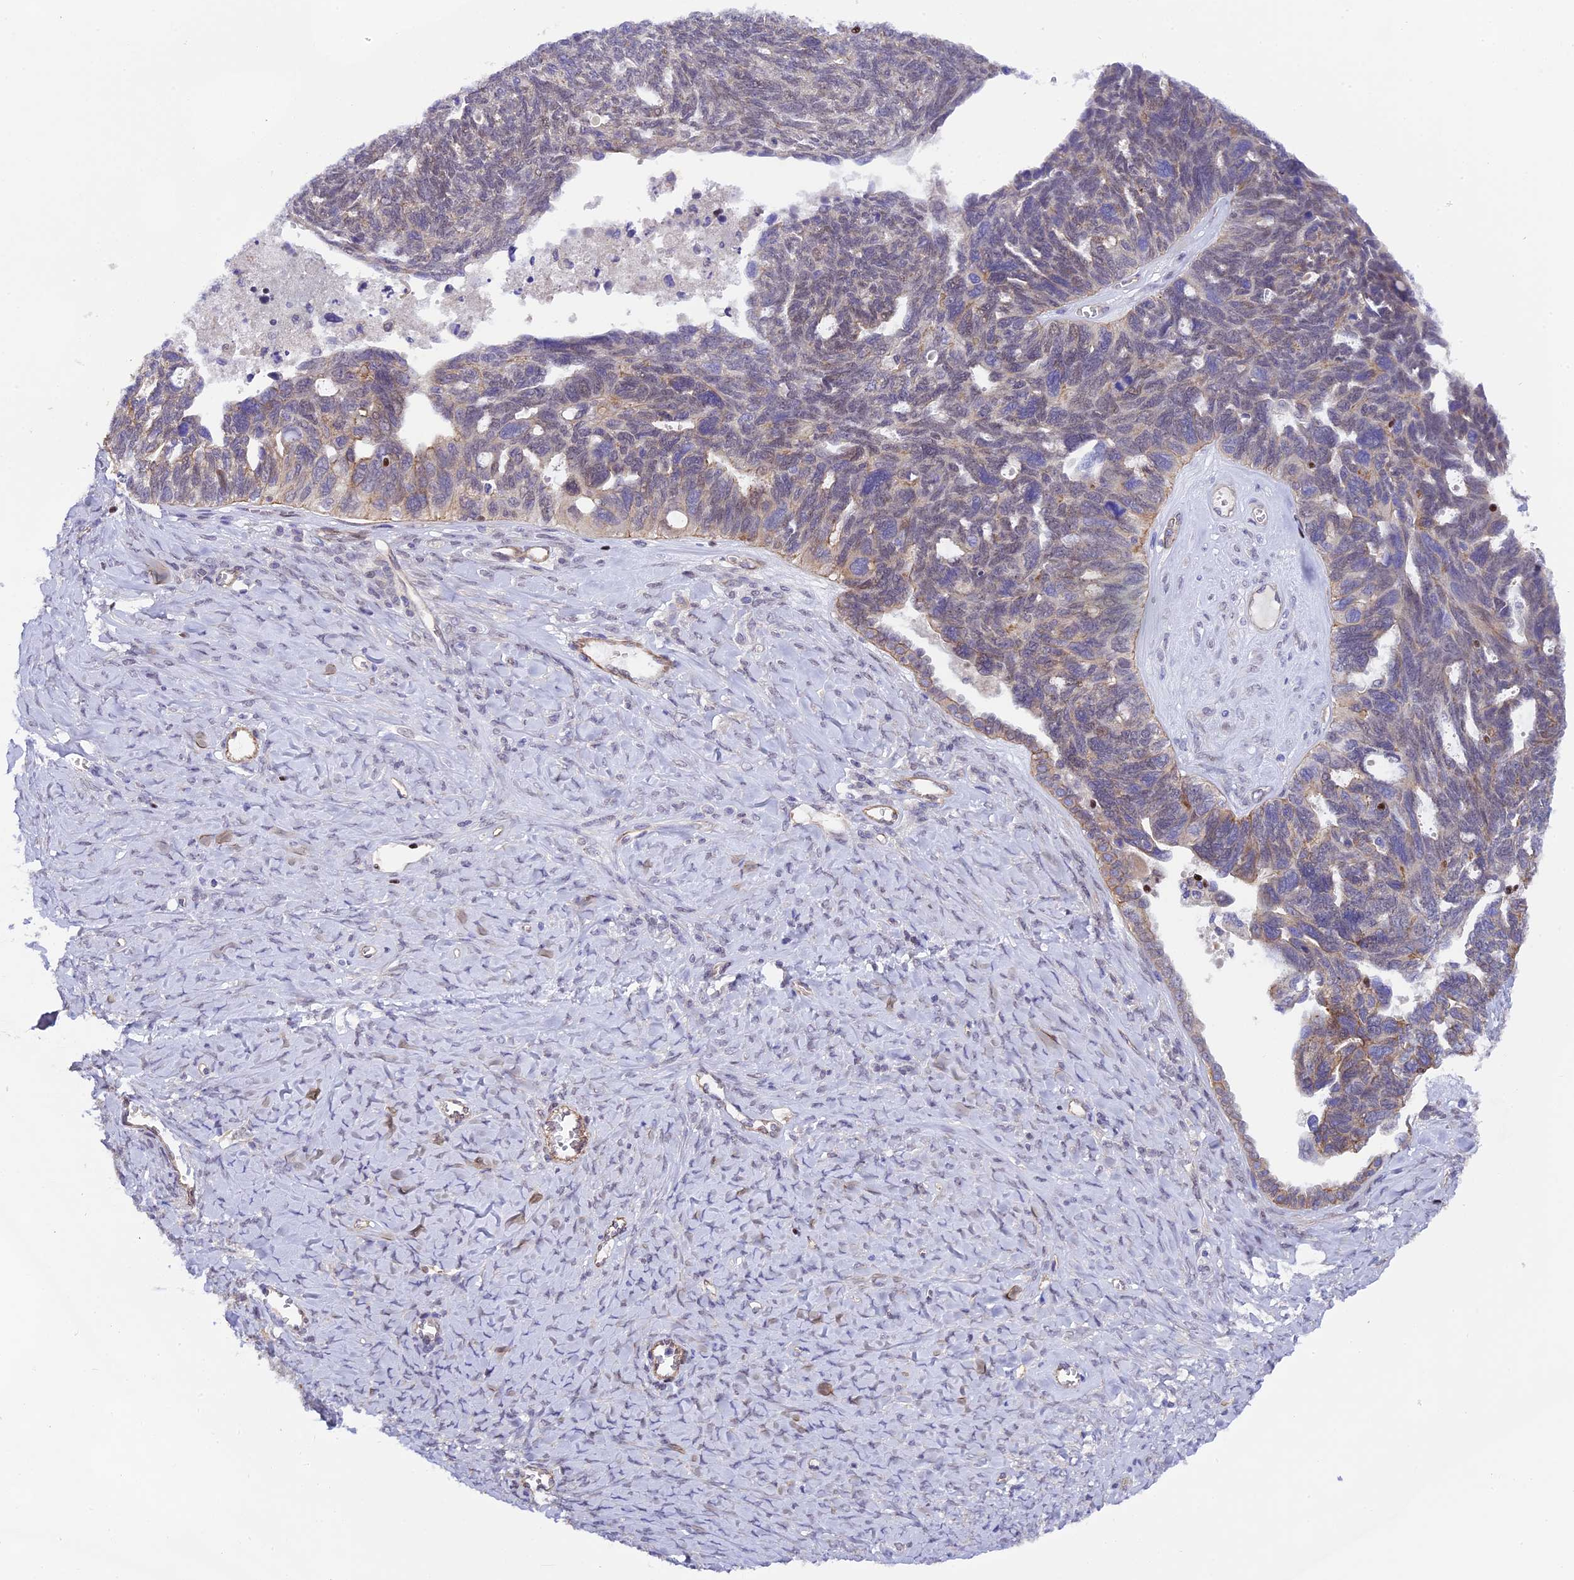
{"staining": {"intensity": "weak", "quantity": "<25%", "location": "cytoplasmic/membranous"}, "tissue": "ovarian cancer", "cell_type": "Tumor cells", "image_type": "cancer", "snomed": [{"axis": "morphology", "description": "Cystadenocarcinoma, serous, NOS"}, {"axis": "topography", "description": "Ovary"}], "caption": "The photomicrograph reveals no staining of tumor cells in ovarian serous cystadenocarcinoma. The staining was performed using DAB (3,3'-diaminobenzidine) to visualize the protein expression in brown, while the nuclei were stained in blue with hematoxylin (Magnification: 20x).", "gene": "SP4", "patient": {"sex": "female", "age": 79}}